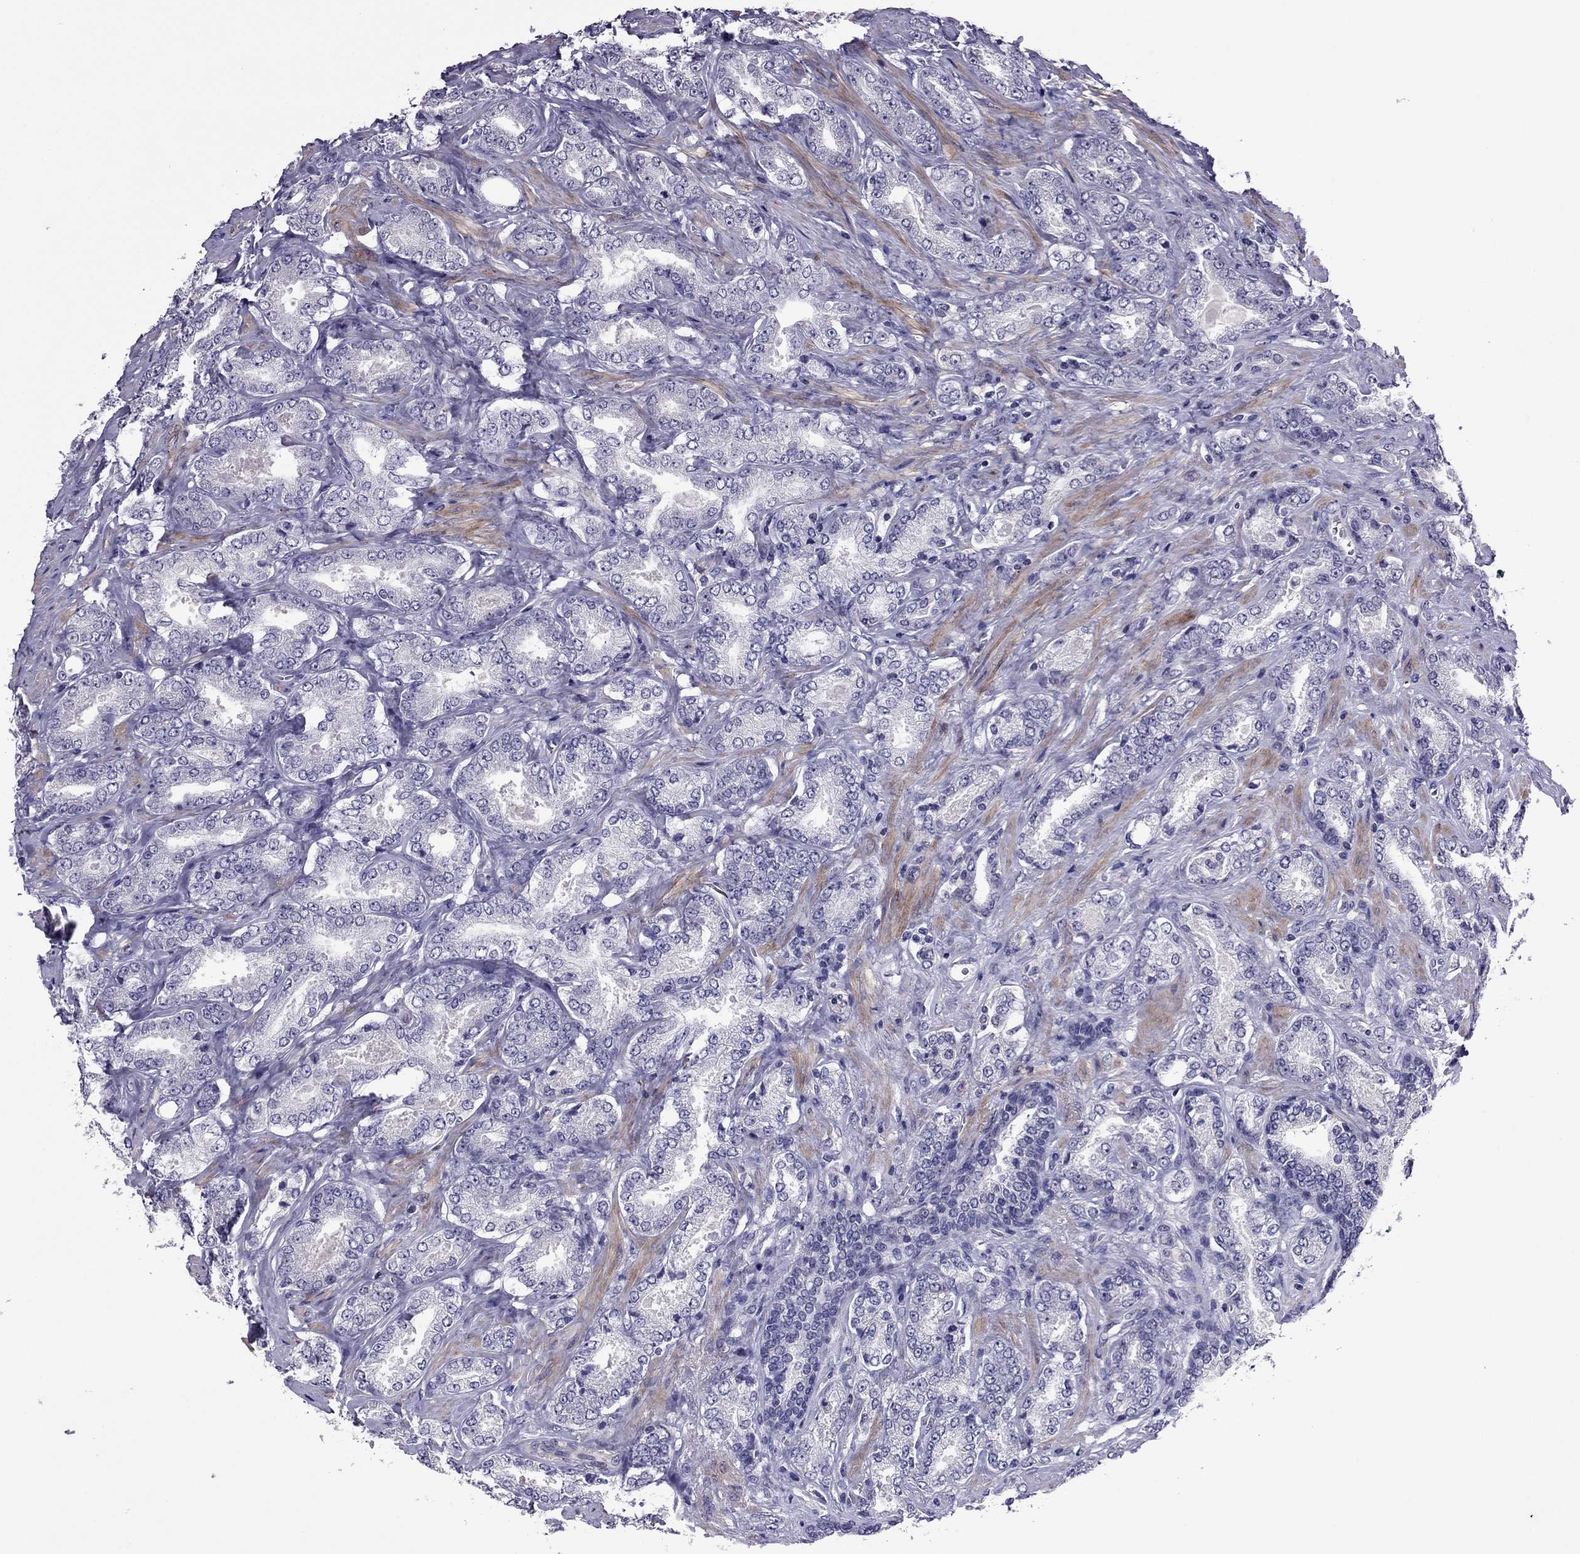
{"staining": {"intensity": "negative", "quantity": "none", "location": "none"}, "tissue": "prostate cancer", "cell_type": "Tumor cells", "image_type": "cancer", "snomed": [{"axis": "morphology", "description": "Adenocarcinoma, NOS"}, {"axis": "topography", "description": "Prostate"}], "caption": "Immunohistochemistry (IHC) image of adenocarcinoma (prostate) stained for a protein (brown), which shows no expression in tumor cells. (Brightfield microscopy of DAB (3,3'-diaminobenzidine) IHC at high magnification).", "gene": "SLC16A8", "patient": {"sex": "male", "age": 64}}